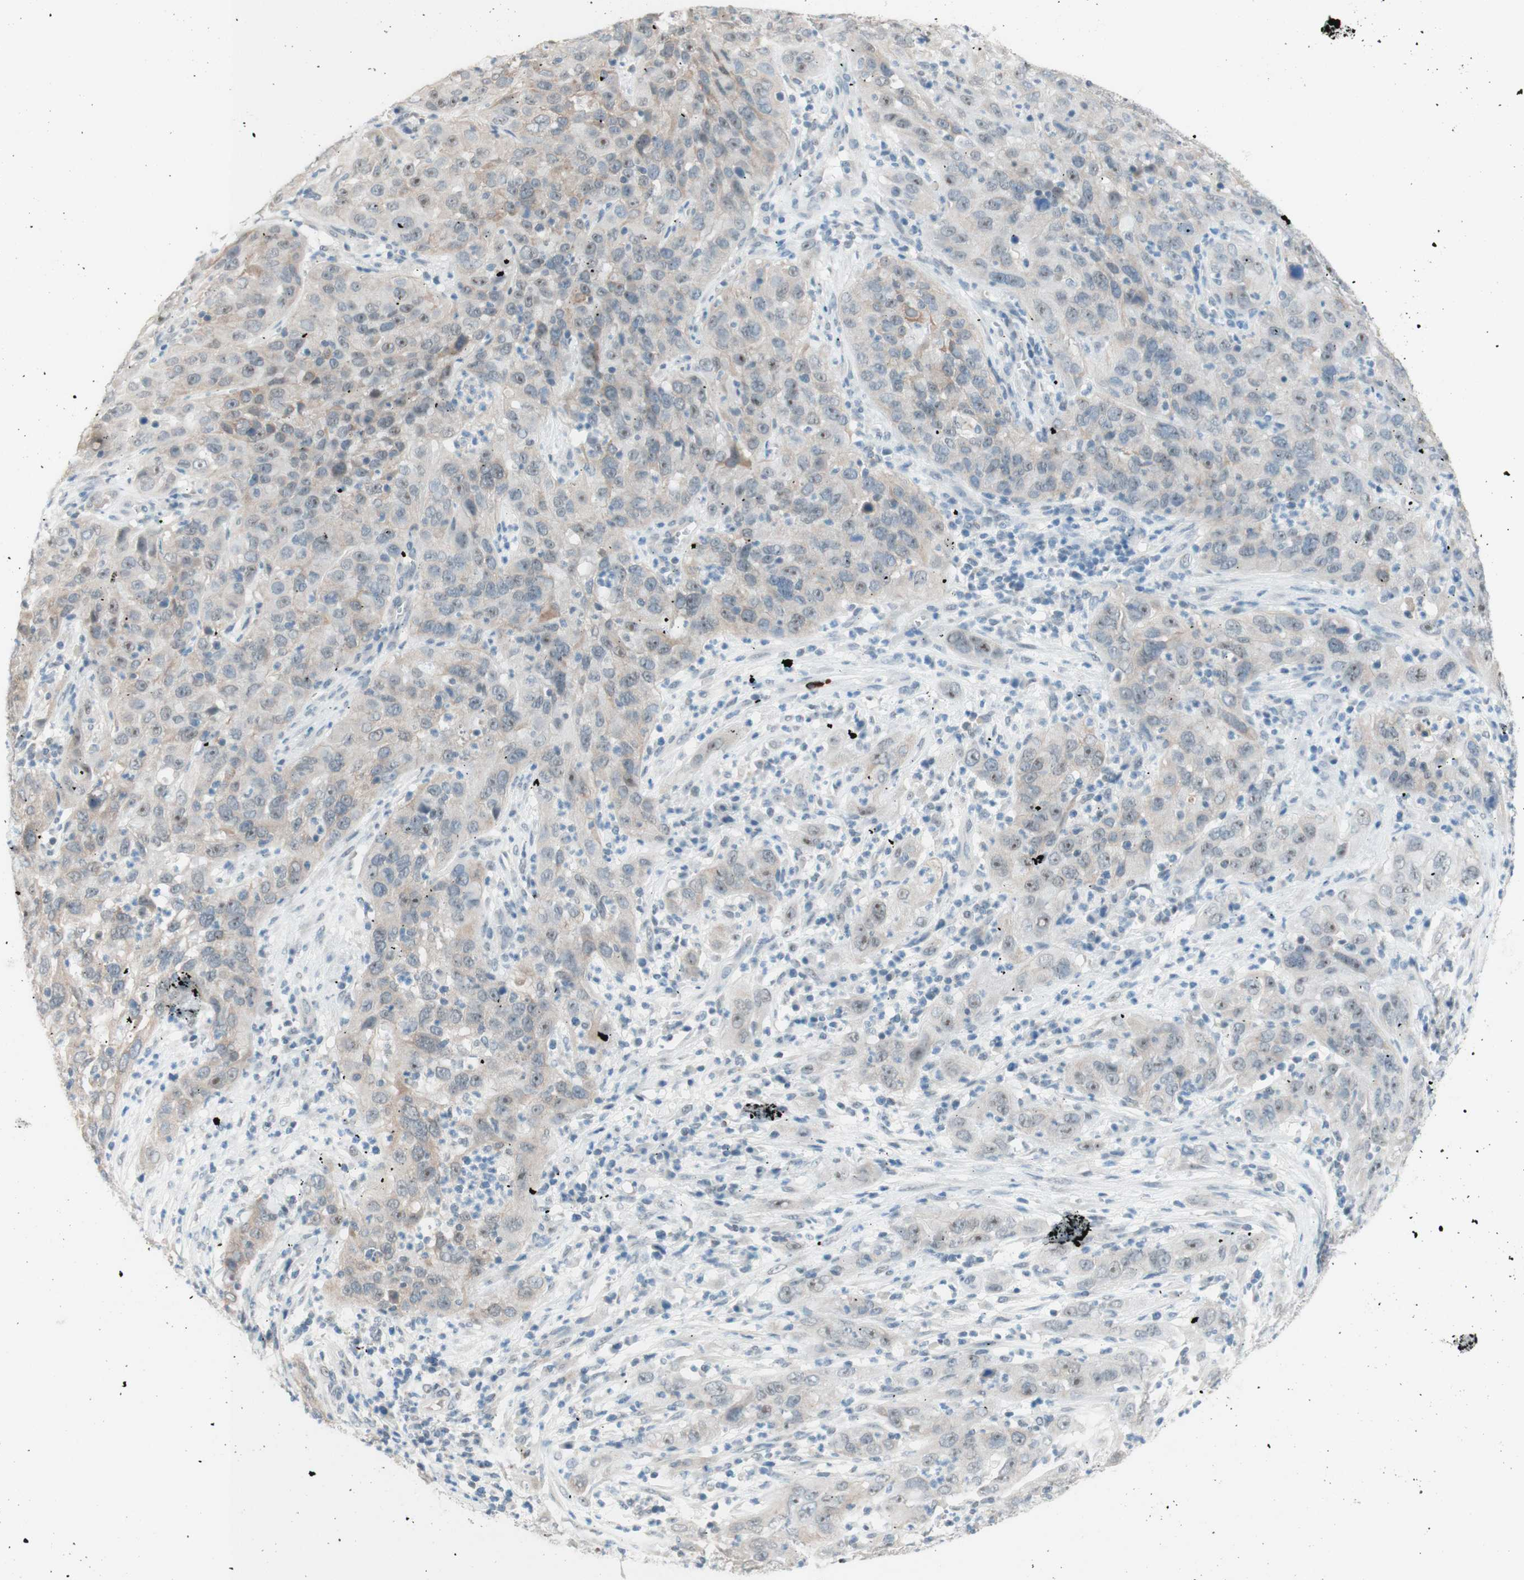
{"staining": {"intensity": "weak", "quantity": "25%-75%", "location": "cytoplasmic/membranous,nuclear"}, "tissue": "cervical cancer", "cell_type": "Tumor cells", "image_type": "cancer", "snomed": [{"axis": "morphology", "description": "Squamous cell carcinoma, NOS"}, {"axis": "topography", "description": "Cervix"}], "caption": "High-power microscopy captured an immunohistochemistry (IHC) histopathology image of squamous cell carcinoma (cervical), revealing weak cytoplasmic/membranous and nuclear positivity in approximately 25%-75% of tumor cells.", "gene": "JPH1", "patient": {"sex": "female", "age": 32}}